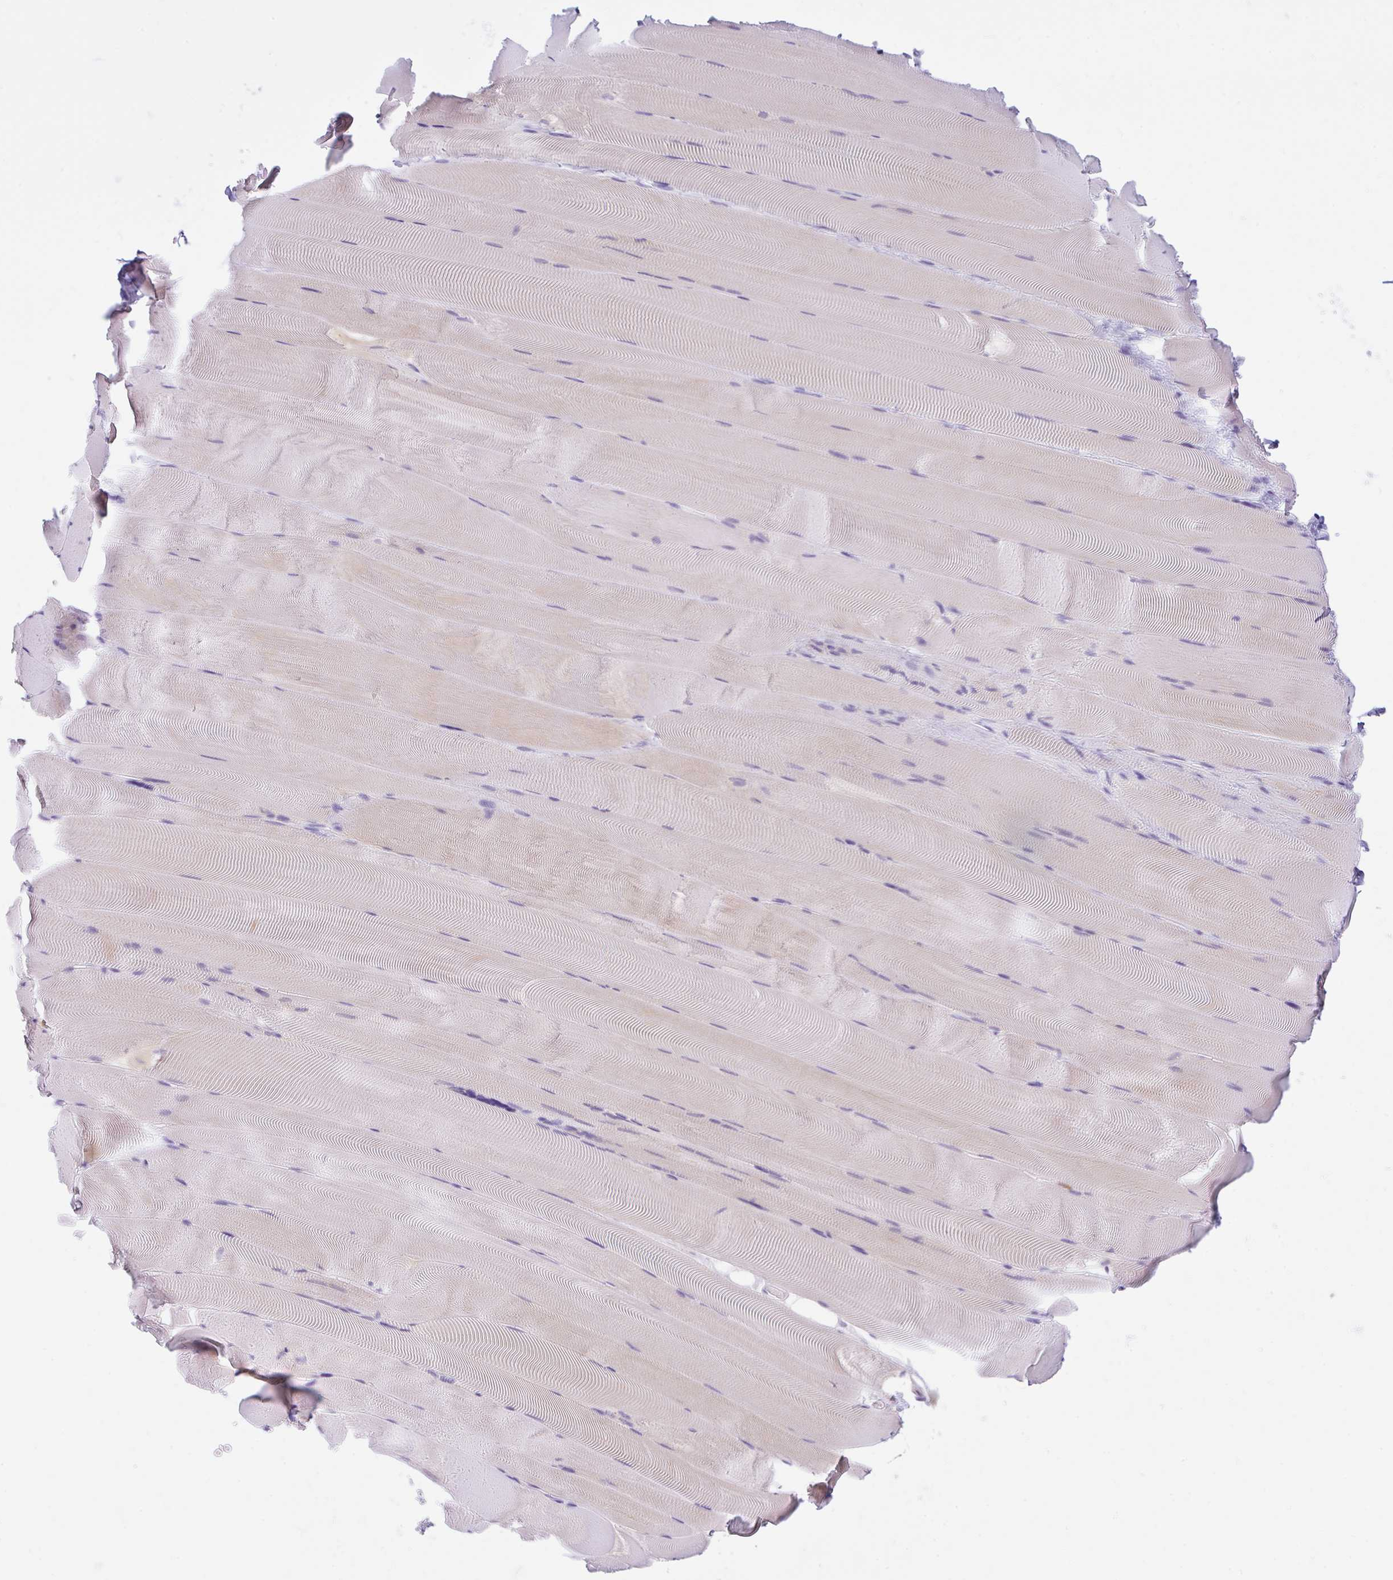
{"staining": {"intensity": "negative", "quantity": "none", "location": "none"}, "tissue": "skeletal muscle", "cell_type": "Myocytes", "image_type": "normal", "snomed": [{"axis": "morphology", "description": "Normal tissue, NOS"}, {"axis": "topography", "description": "Skeletal muscle"}], "caption": "The photomicrograph displays no significant expression in myocytes of skeletal muscle.", "gene": "NCF1", "patient": {"sex": "female", "age": 64}}